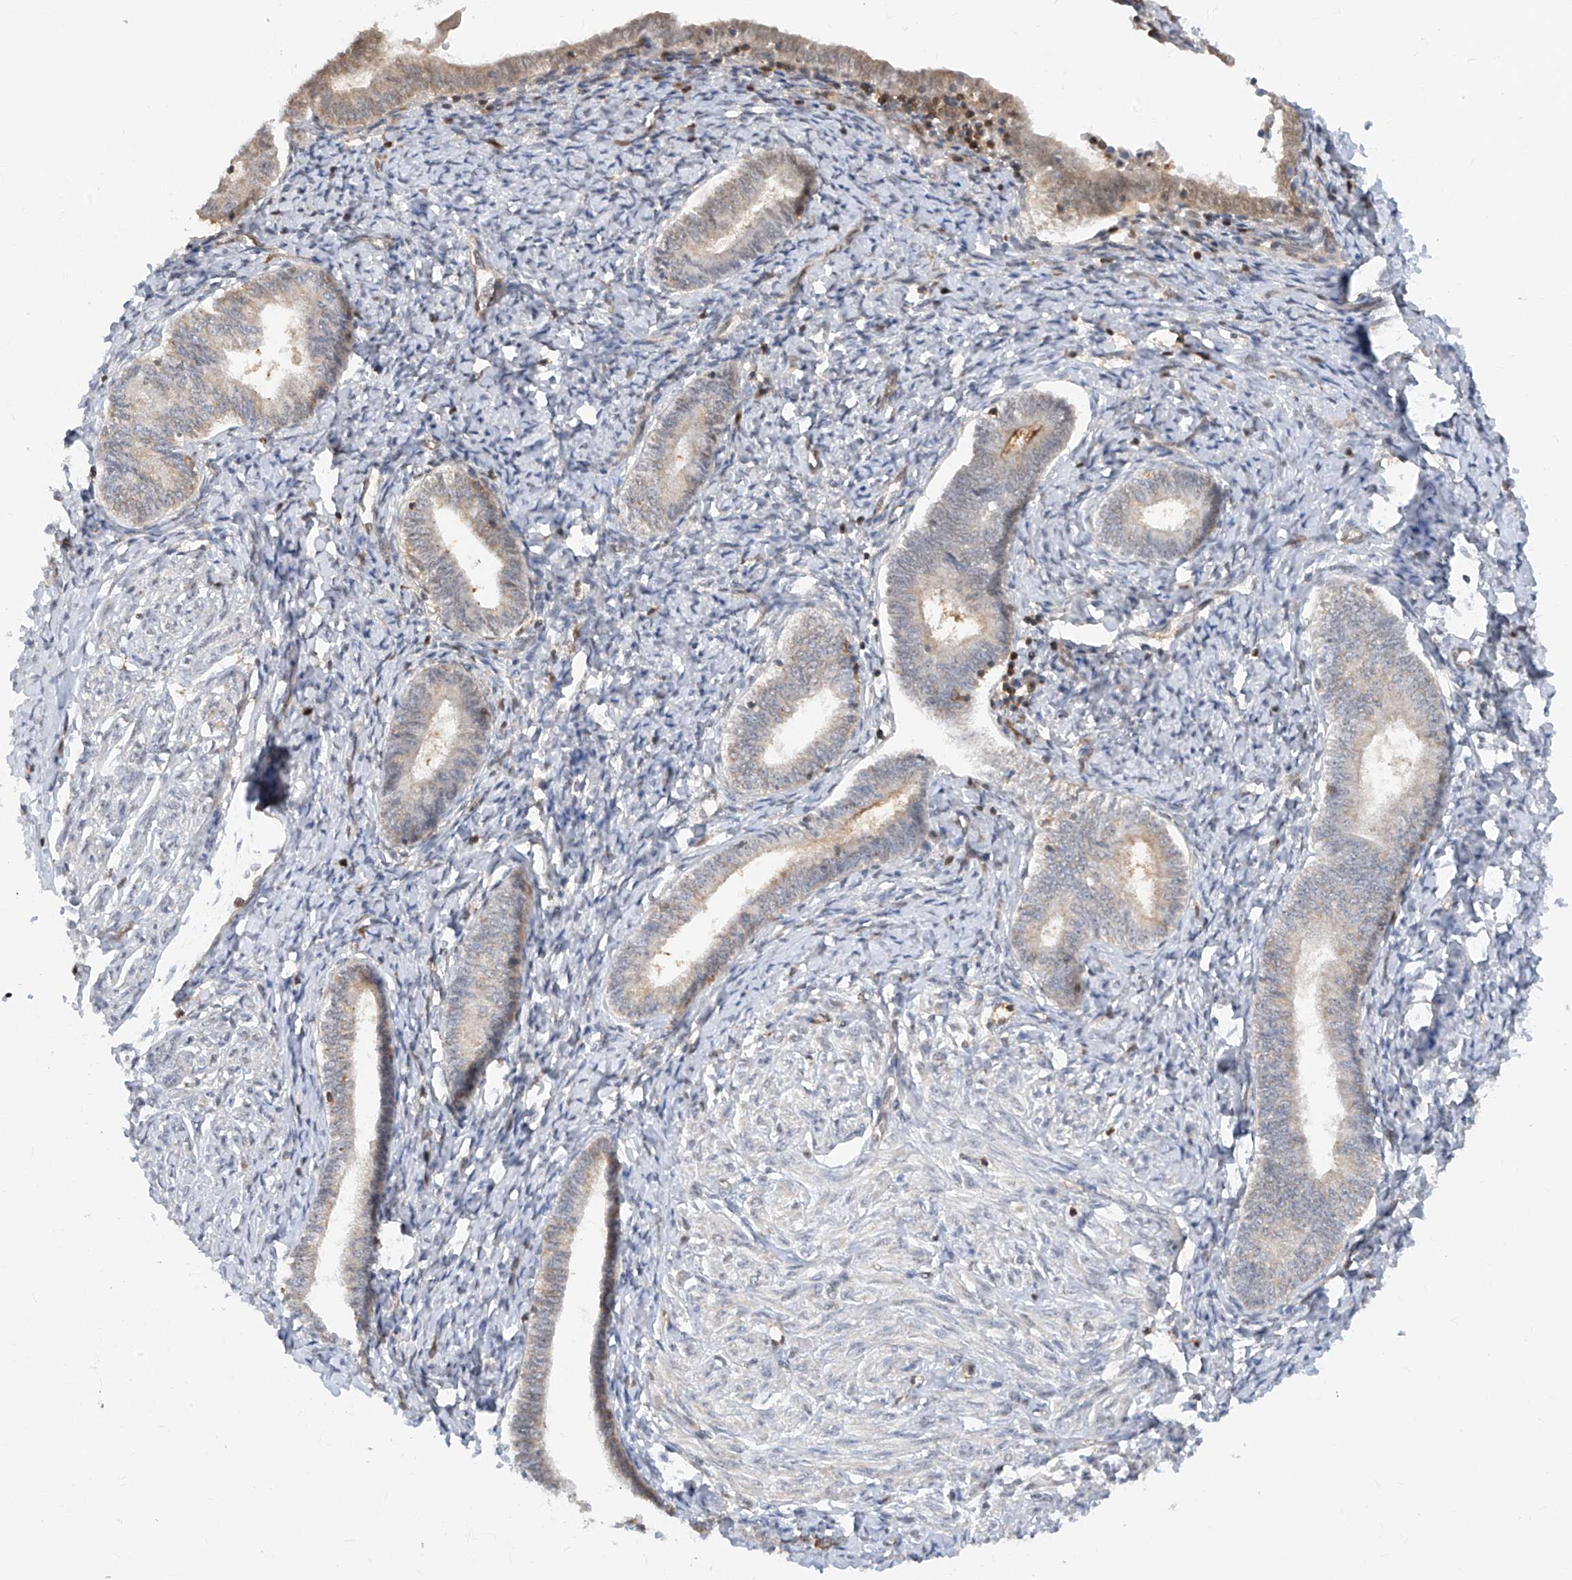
{"staining": {"intensity": "negative", "quantity": "none", "location": "none"}, "tissue": "endometrium", "cell_type": "Cells in endometrial stroma", "image_type": "normal", "snomed": [{"axis": "morphology", "description": "Normal tissue, NOS"}, {"axis": "topography", "description": "Endometrium"}], "caption": "Micrograph shows no significant protein positivity in cells in endometrial stroma of normal endometrium.", "gene": "ZNF358", "patient": {"sex": "female", "age": 72}}